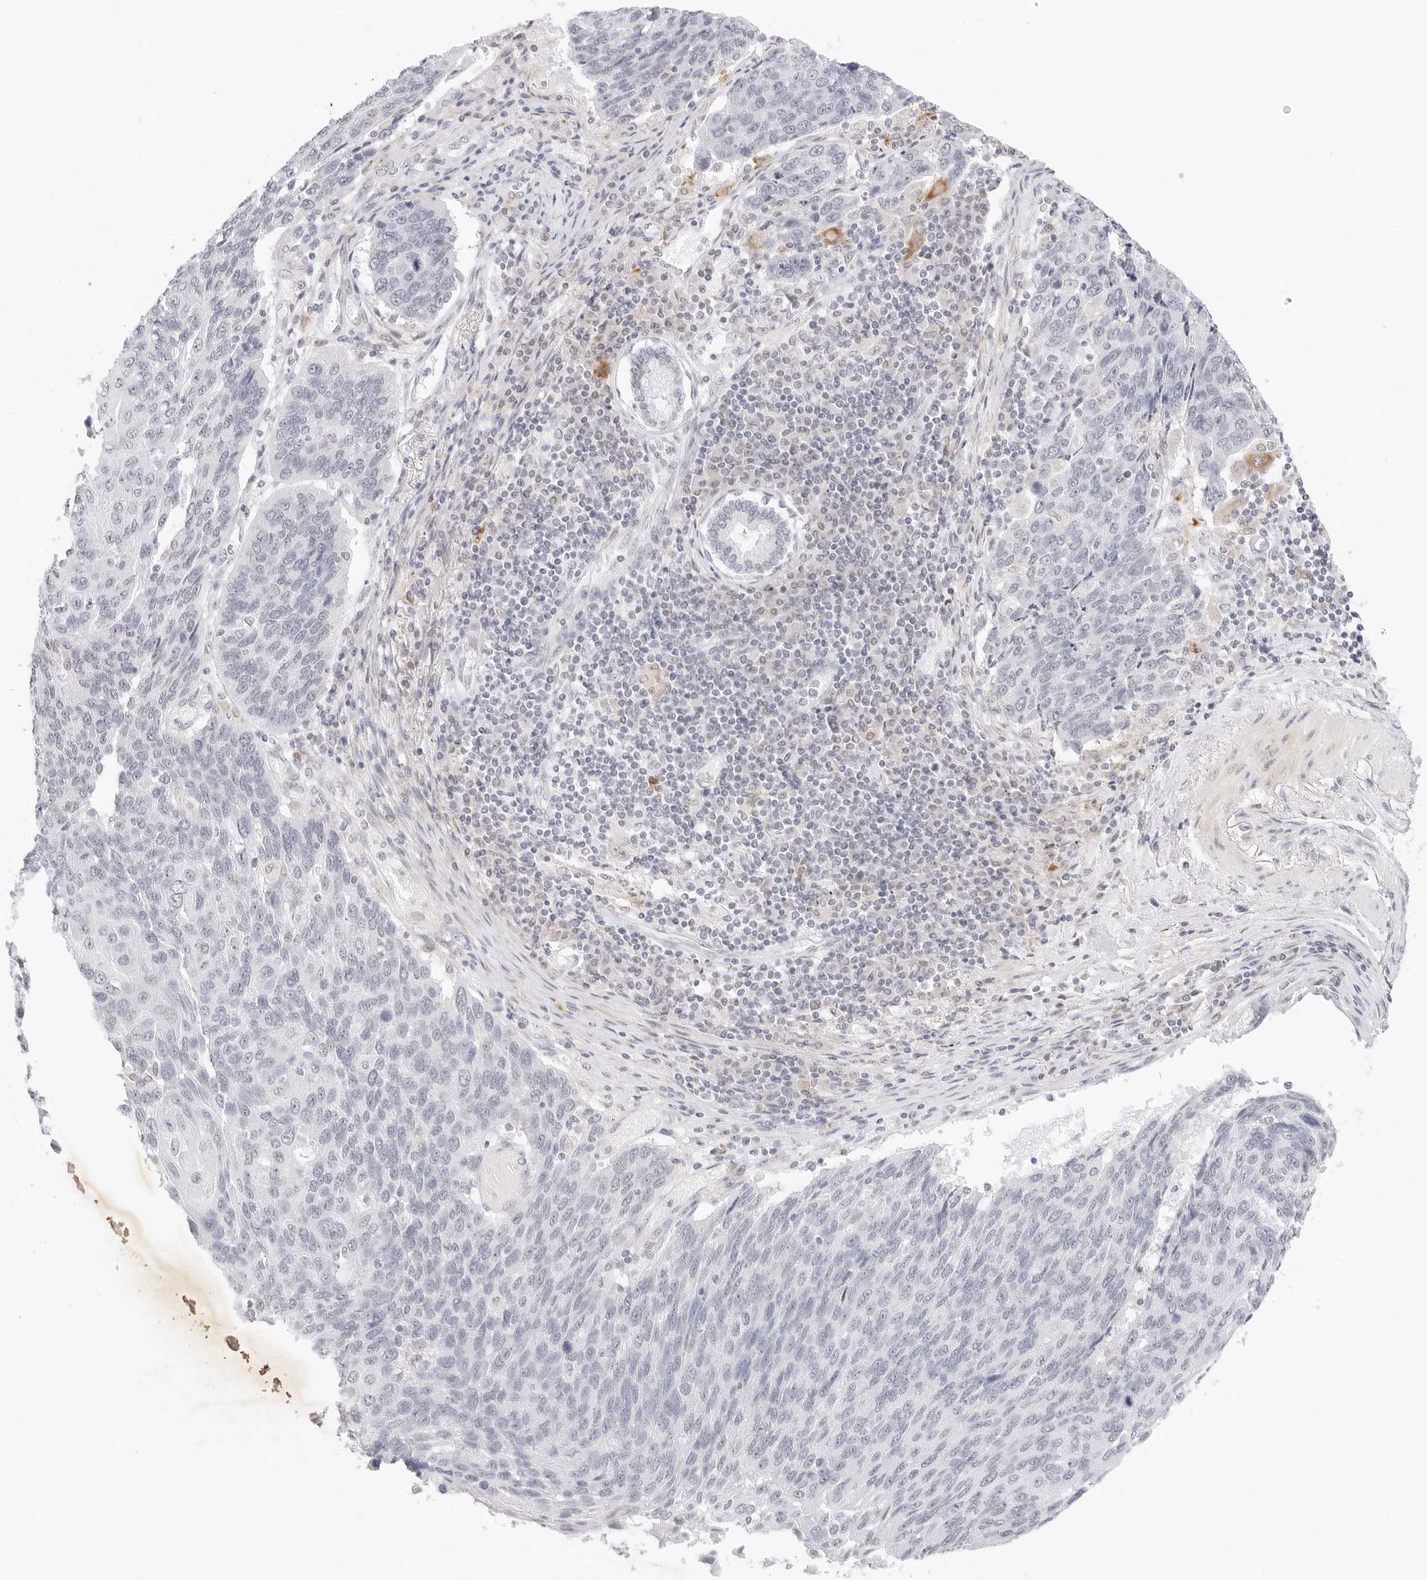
{"staining": {"intensity": "negative", "quantity": "none", "location": "none"}, "tissue": "lung cancer", "cell_type": "Tumor cells", "image_type": "cancer", "snomed": [{"axis": "morphology", "description": "Squamous cell carcinoma, NOS"}, {"axis": "topography", "description": "Lung"}], "caption": "An image of human lung cancer (squamous cell carcinoma) is negative for staining in tumor cells.", "gene": "XKR4", "patient": {"sex": "male", "age": 66}}